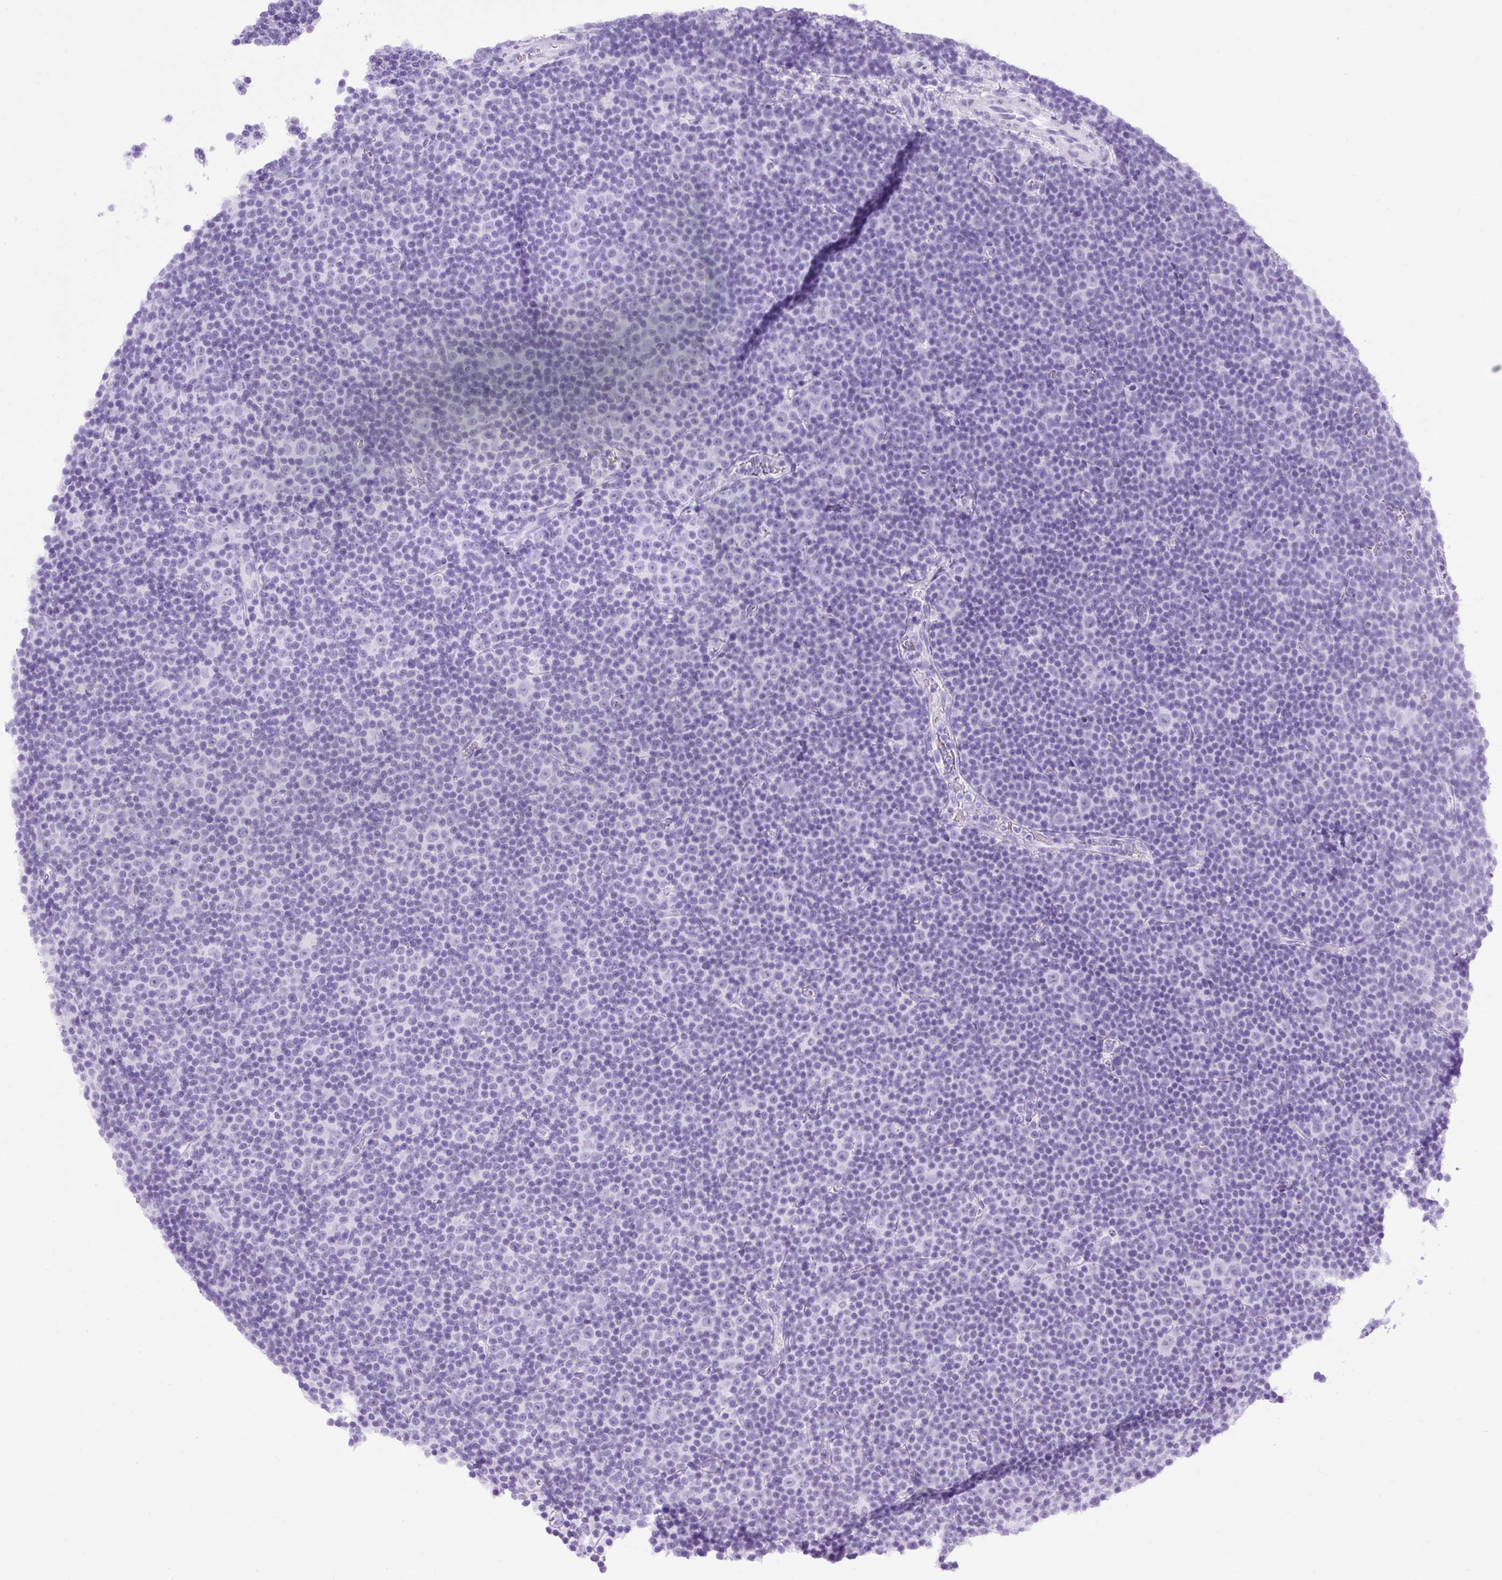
{"staining": {"intensity": "negative", "quantity": "none", "location": "none"}, "tissue": "lymphoma", "cell_type": "Tumor cells", "image_type": "cancer", "snomed": [{"axis": "morphology", "description": "Malignant lymphoma, non-Hodgkin's type, Low grade"}, {"axis": "topography", "description": "Lymph node"}], "caption": "Low-grade malignant lymphoma, non-Hodgkin's type was stained to show a protein in brown. There is no significant staining in tumor cells. (Stains: DAB immunohistochemistry (IHC) with hematoxylin counter stain, Microscopy: brightfield microscopy at high magnification).", "gene": "VWA7", "patient": {"sex": "female", "age": 67}}